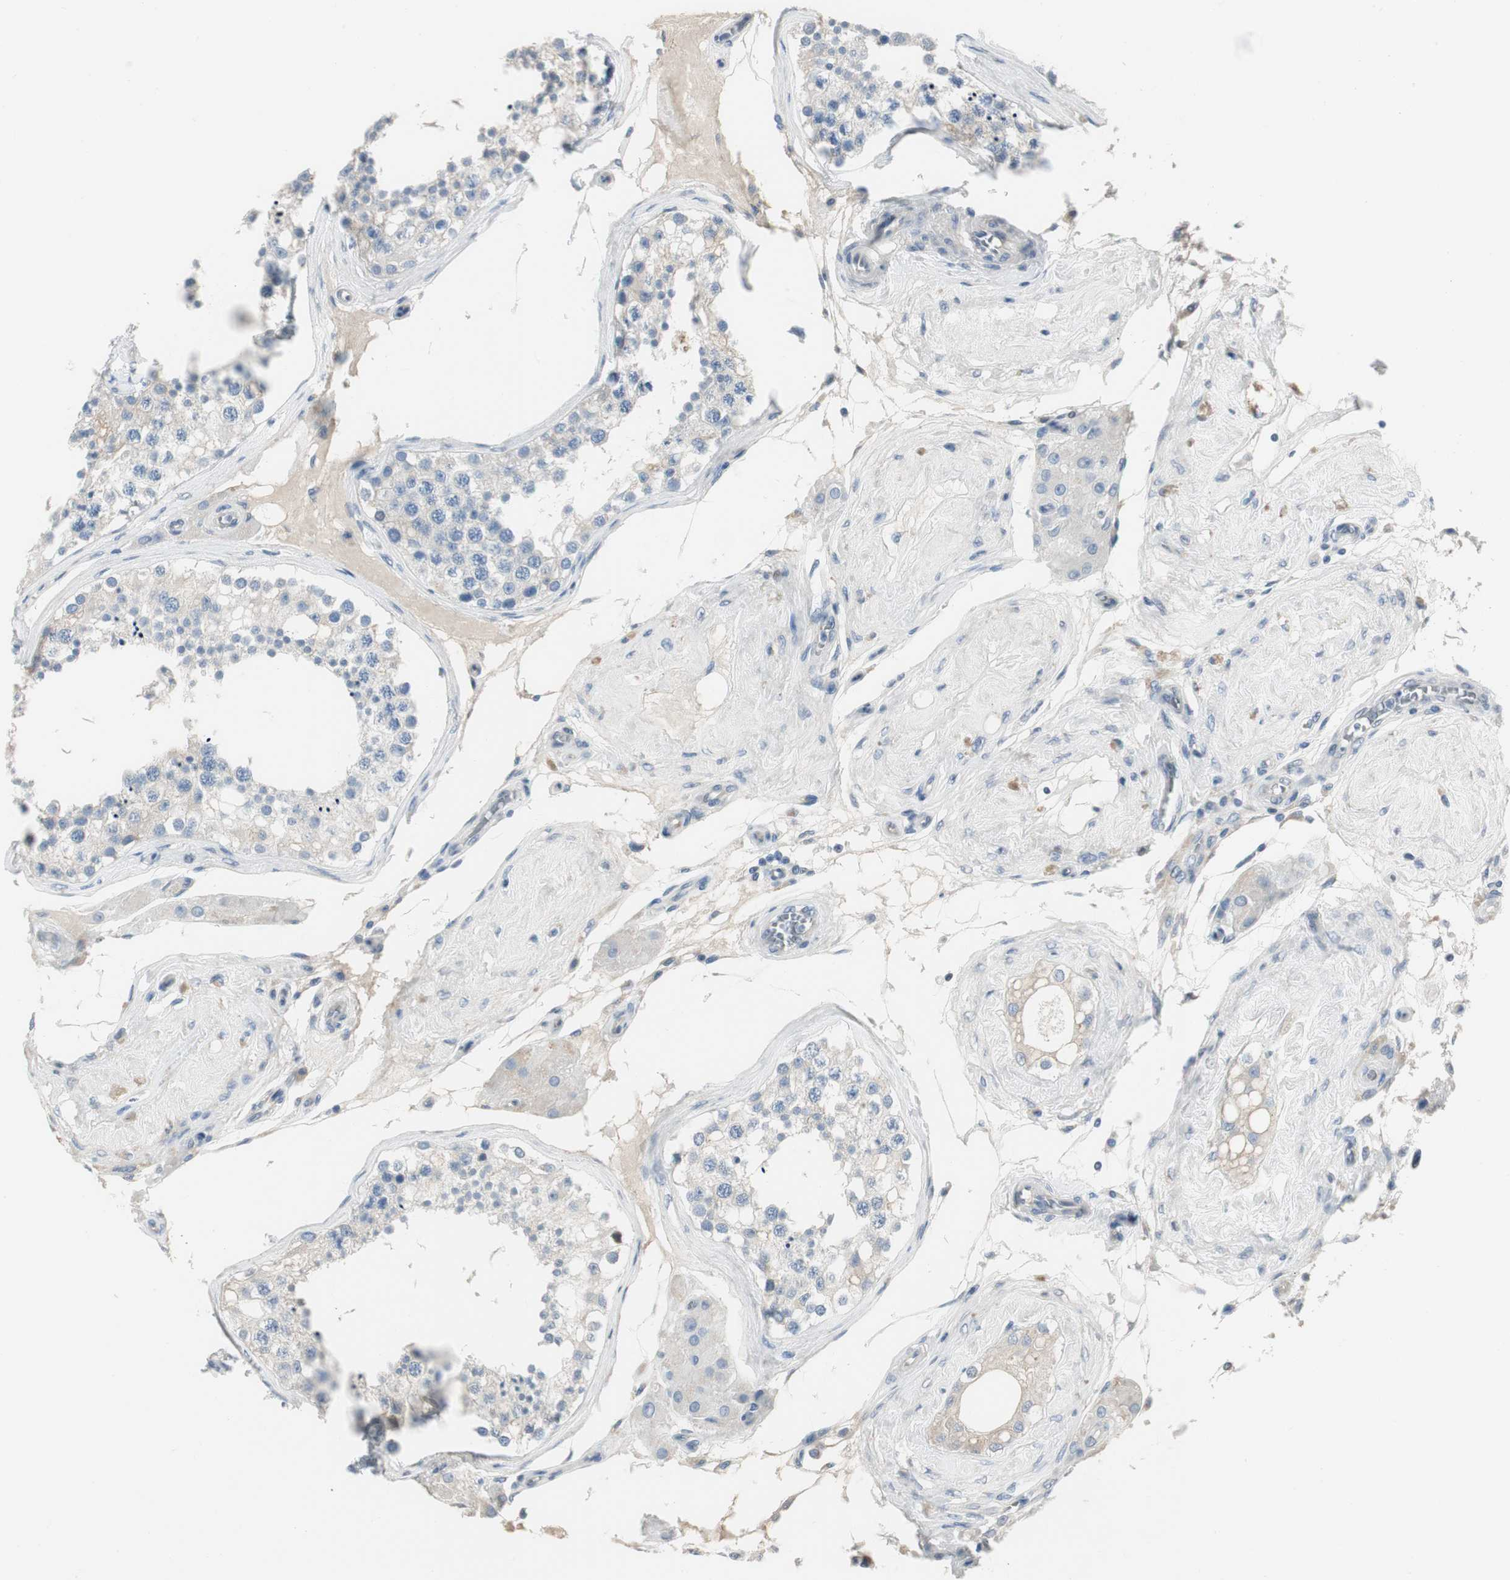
{"staining": {"intensity": "negative", "quantity": "none", "location": "none"}, "tissue": "testis", "cell_type": "Cells in seminiferous ducts", "image_type": "normal", "snomed": [{"axis": "morphology", "description": "Normal tissue, NOS"}, {"axis": "topography", "description": "Testis"}], "caption": "IHC of unremarkable human testis exhibits no positivity in cells in seminiferous ducts.", "gene": "SPINK4", "patient": {"sex": "male", "age": 68}}